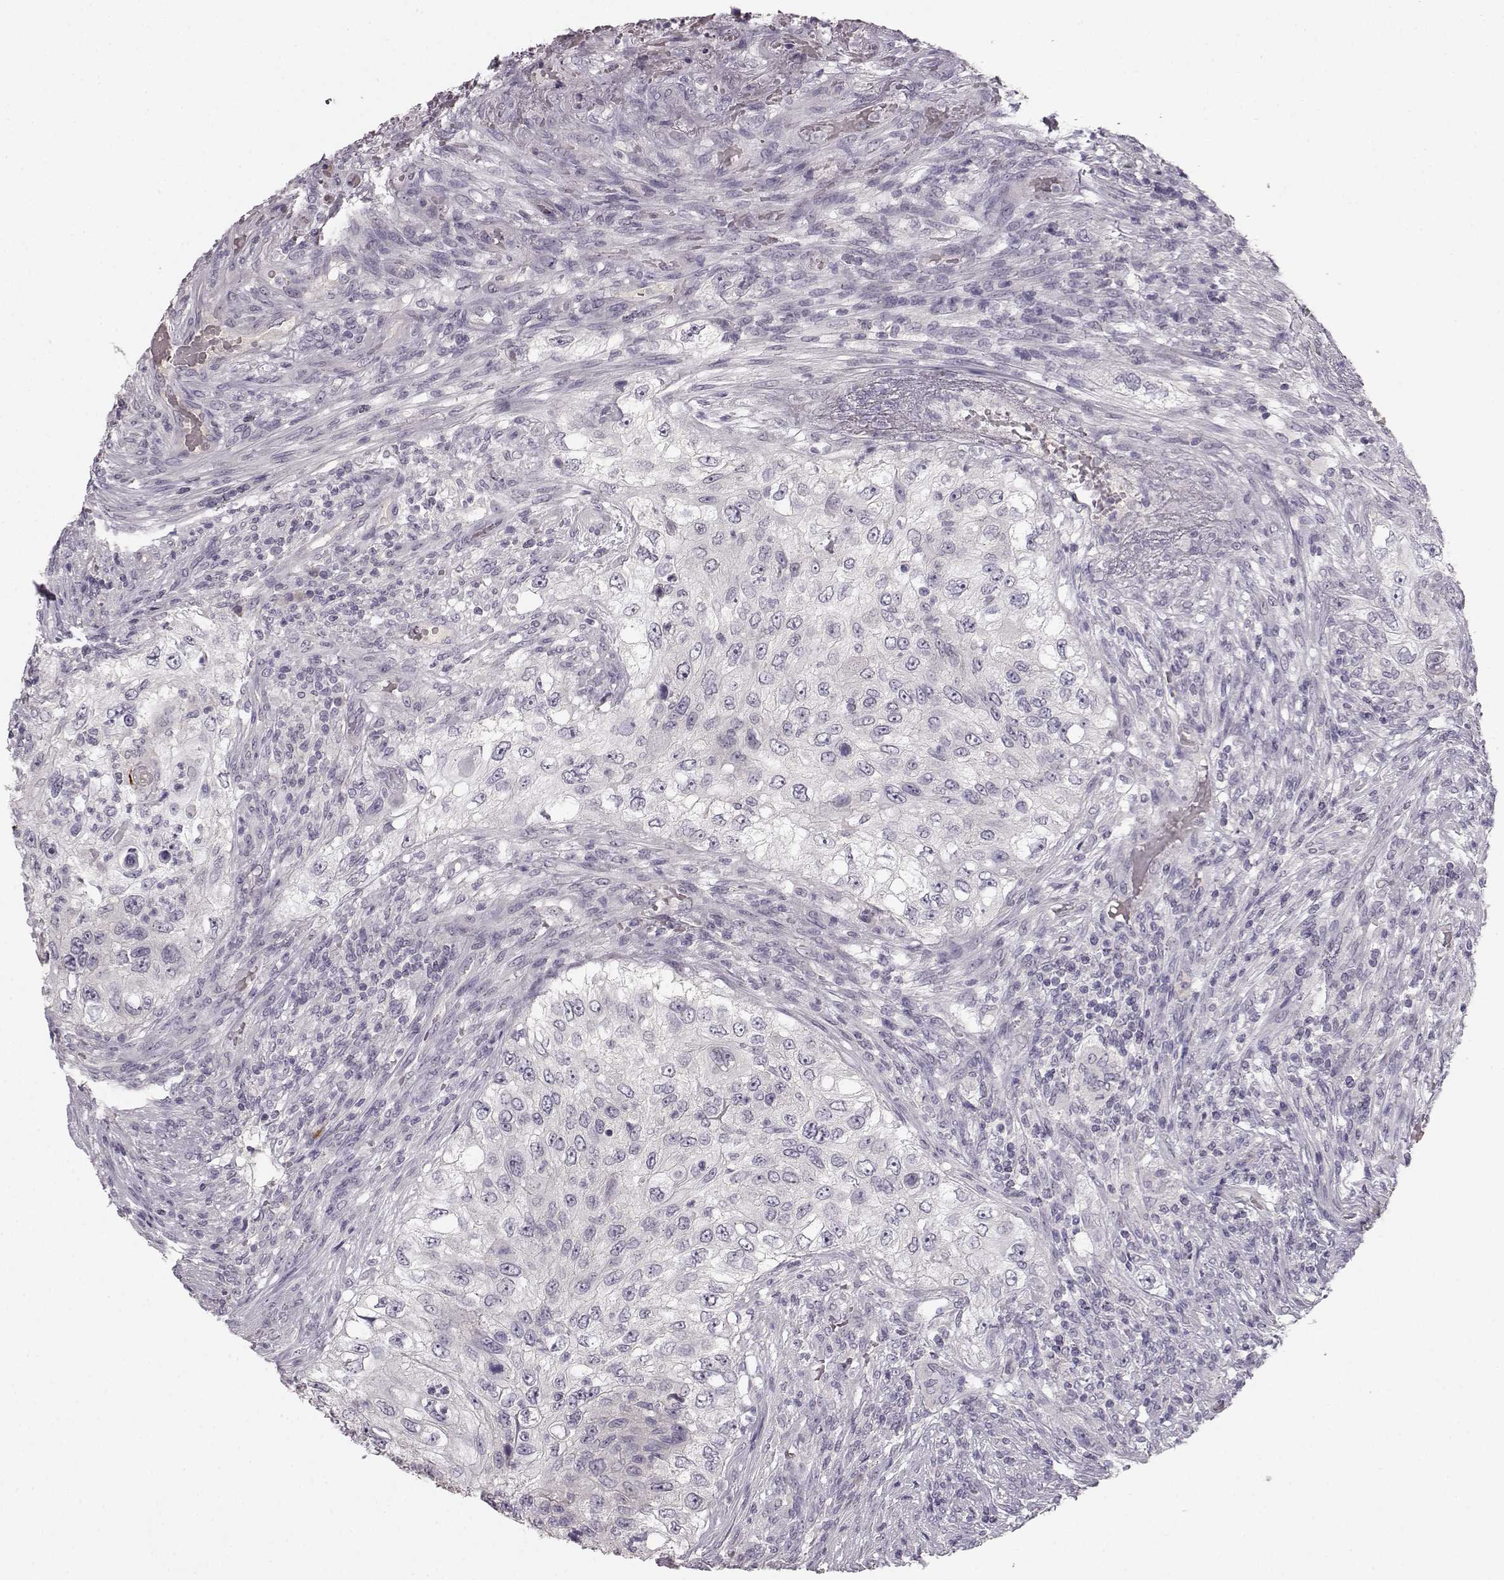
{"staining": {"intensity": "negative", "quantity": "none", "location": "none"}, "tissue": "urothelial cancer", "cell_type": "Tumor cells", "image_type": "cancer", "snomed": [{"axis": "morphology", "description": "Urothelial carcinoma, High grade"}, {"axis": "topography", "description": "Urinary bladder"}], "caption": "This image is of urothelial cancer stained with IHC to label a protein in brown with the nuclei are counter-stained blue. There is no staining in tumor cells.", "gene": "BFSP2", "patient": {"sex": "female", "age": 60}}